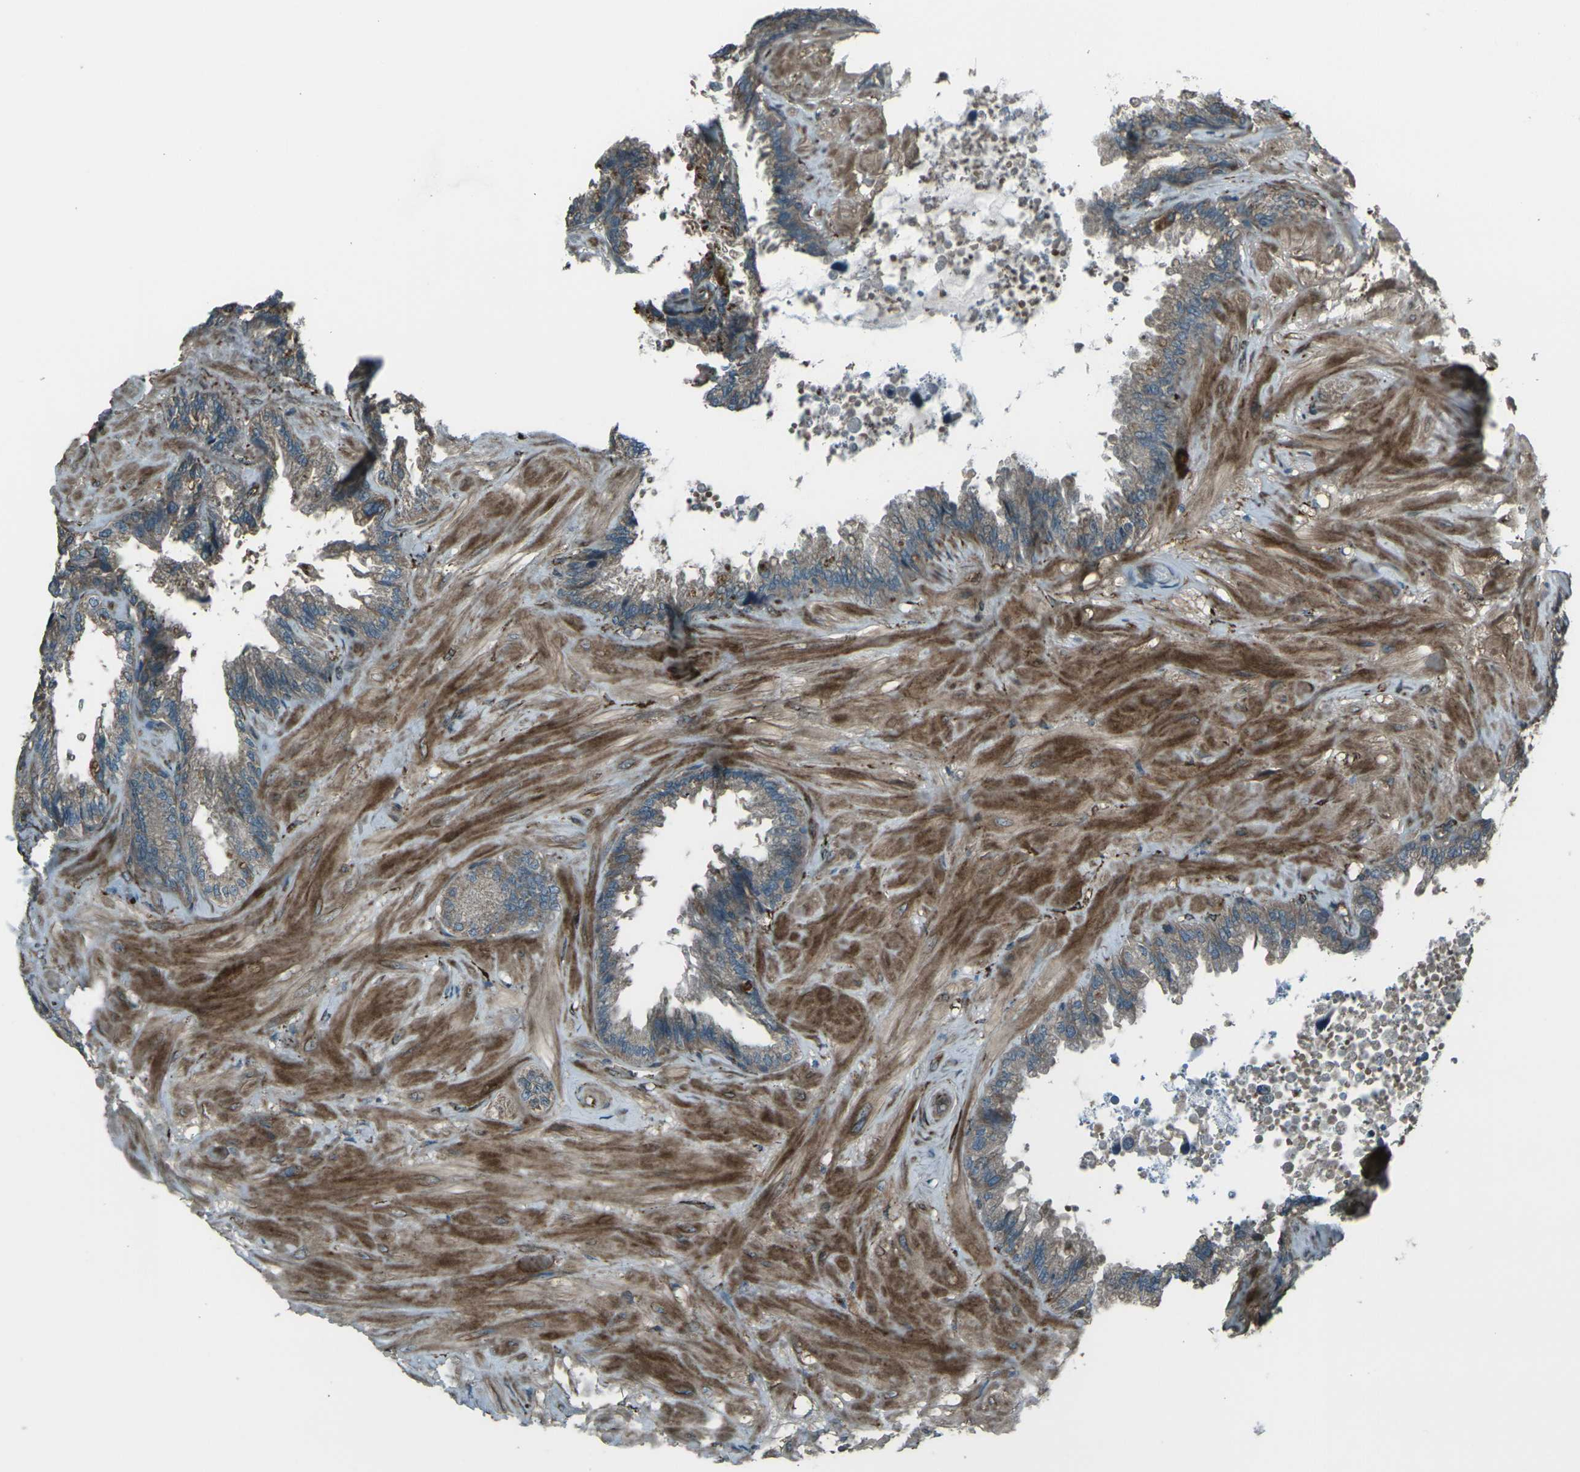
{"staining": {"intensity": "weak", "quantity": ">75%", "location": "cytoplasmic/membranous"}, "tissue": "seminal vesicle", "cell_type": "Glandular cells", "image_type": "normal", "snomed": [{"axis": "morphology", "description": "Normal tissue, NOS"}, {"axis": "topography", "description": "Seminal veicle"}], "caption": "A histopathology image of human seminal vesicle stained for a protein reveals weak cytoplasmic/membranous brown staining in glandular cells.", "gene": "LSMEM1", "patient": {"sex": "male", "age": 46}}